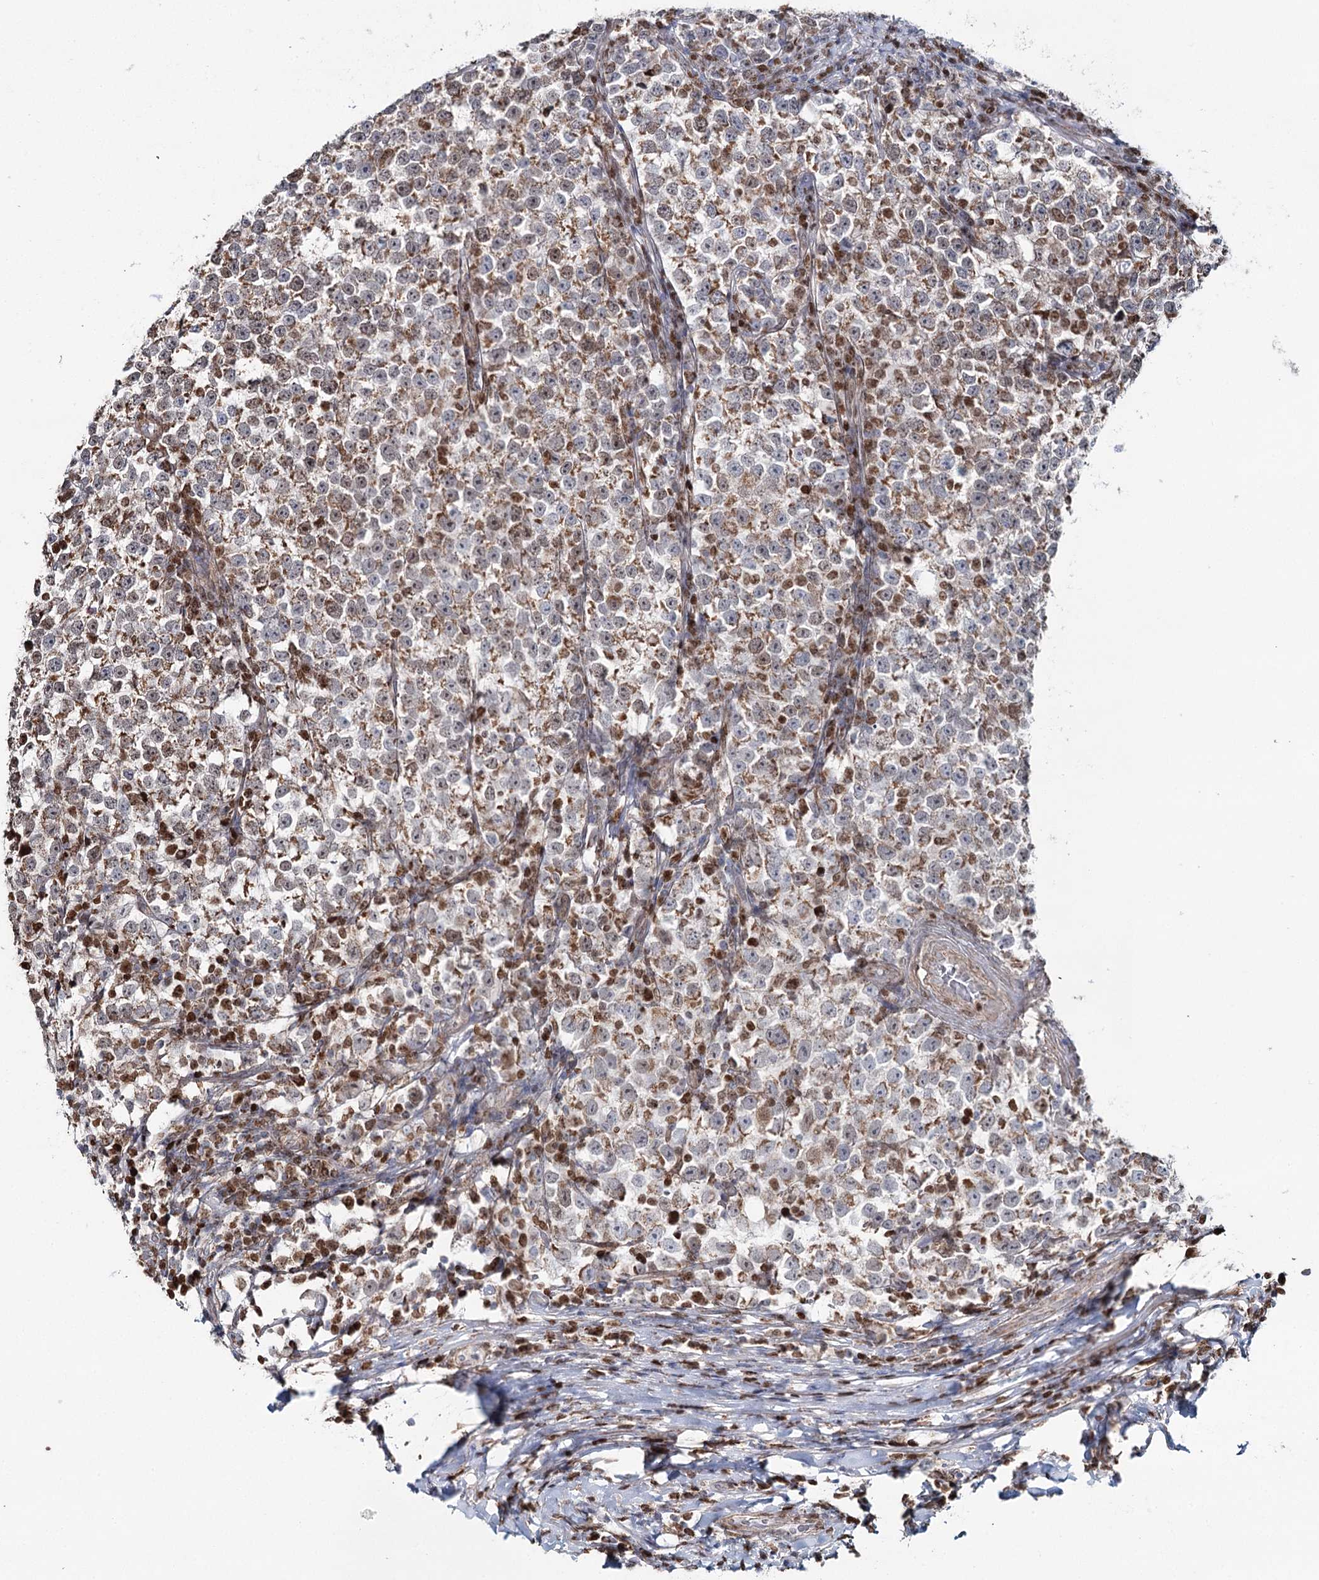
{"staining": {"intensity": "moderate", "quantity": ">75%", "location": "cytoplasmic/membranous,nuclear"}, "tissue": "testis cancer", "cell_type": "Tumor cells", "image_type": "cancer", "snomed": [{"axis": "morphology", "description": "Normal tissue, NOS"}, {"axis": "morphology", "description": "Seminoma, NOS"}, {"axis": "topography", "description": "Testis"}], "caption": "Tumor cells display medium levels of moderate cytoplasmic/membranous and nuclear staining in about >75% of cells in seminoma (testis). The protein of interest is stained brown, and the nuclei are stained in blue (DAB IHC with brightfield microscopy, high magnification).", "gene": "PDHX", "patient": {"sex": "male", "age": 43}}